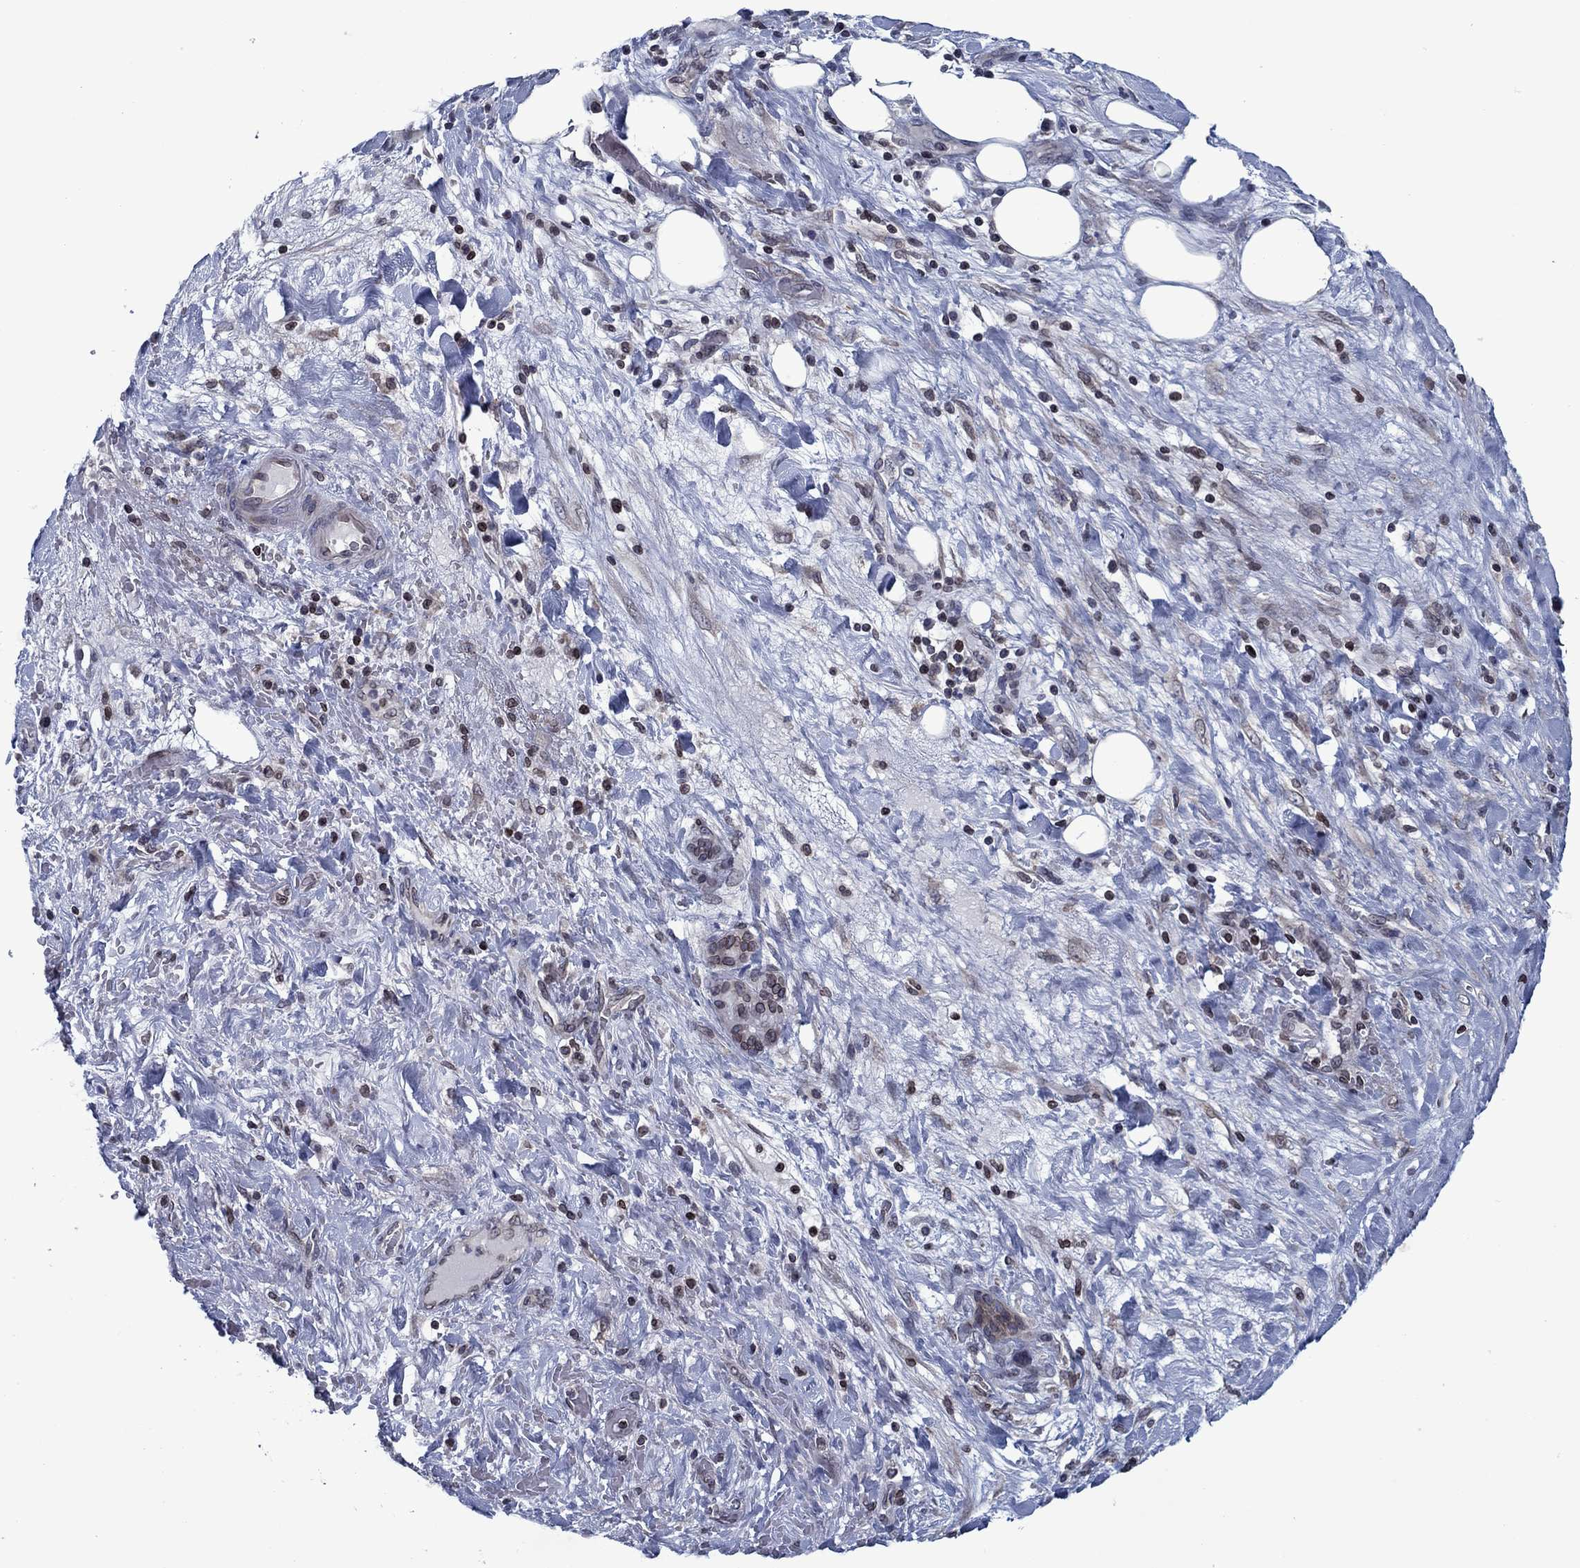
{"staining": {"intensity": "moderate", "quantity": "25%-75%", "location": "cytoplasmic/membranous,nuclear"}, "tissue": "pancreatic cancer", "cell_type": "Tumor cells", "image_type": "cancer", "snomed": [{"axis": "morphology", "description": "Adenocarcinoma, NOS"}, {"axis": "topography", "description": "Pancreas"}], "caption": "A histopathology image of human adenocarcinoma (pancreatic) stained for a protein exhibits moderate cytoplasmic/membranous and nuclear brown staining in tumor cells. (DAB = brown stain, brightfield microscopy at high magnification).", "gene": "SLA", "patient": {"sex": "male", "age": 44}}